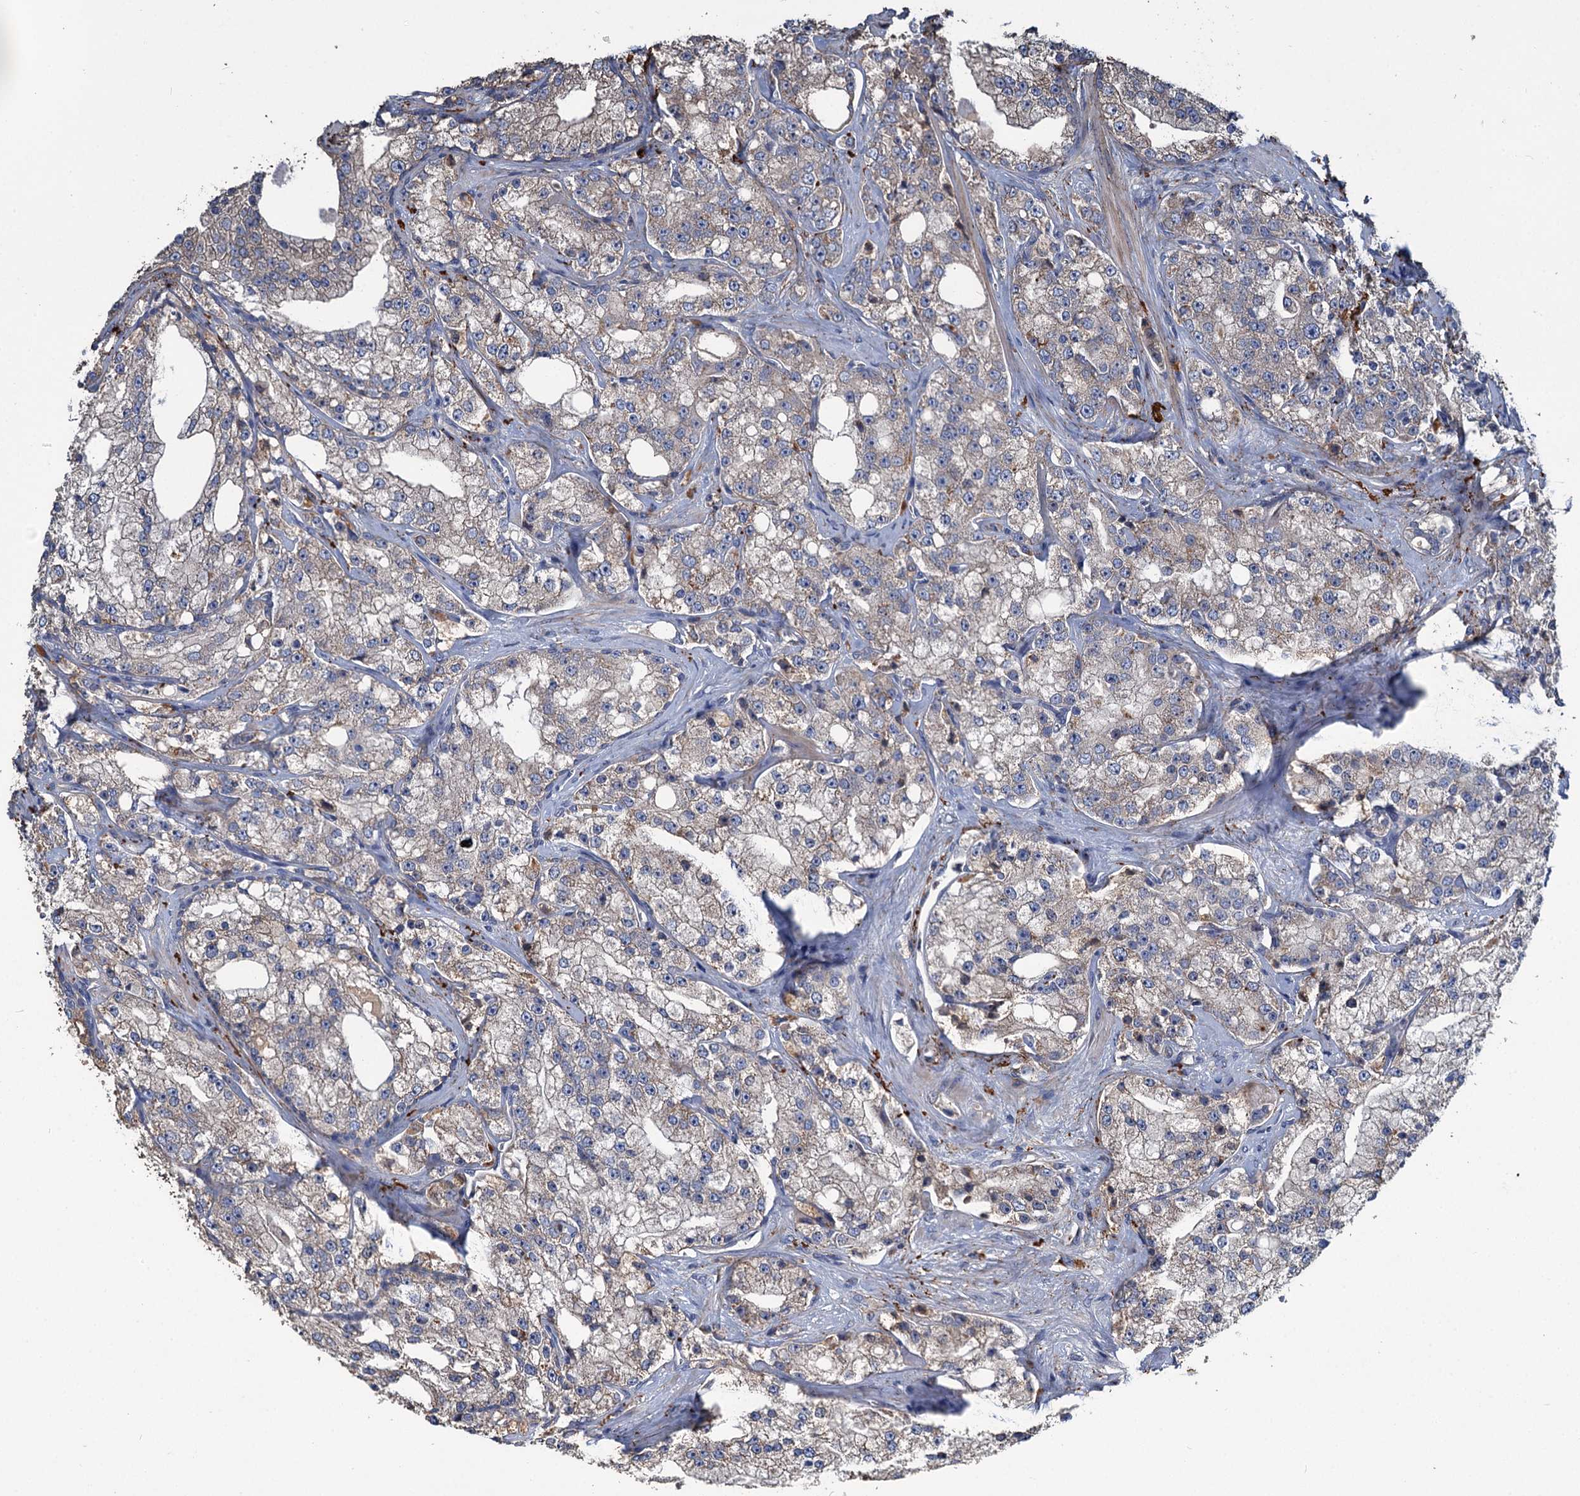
{"staining": {"intensity": "weak", "quantity": "<25%", "location": "cytoplasmic/membranous"}, "tissue": "prostate cancer", "cell_type": "Tumor cells", "image_type": "cancer", "snomed": [{"axis": "morphology", "description": "Adenocarcinoma, High grade"}, {"axis": "topography", "description": "Prostate"}], "caption": "Immunohistochemistry (IHC) of human prostate high-grade adenocarcinoma exhibits no positivity in tumor cells.", "gene": "URAD", "patient": {"sex": "male", "age": 64}}